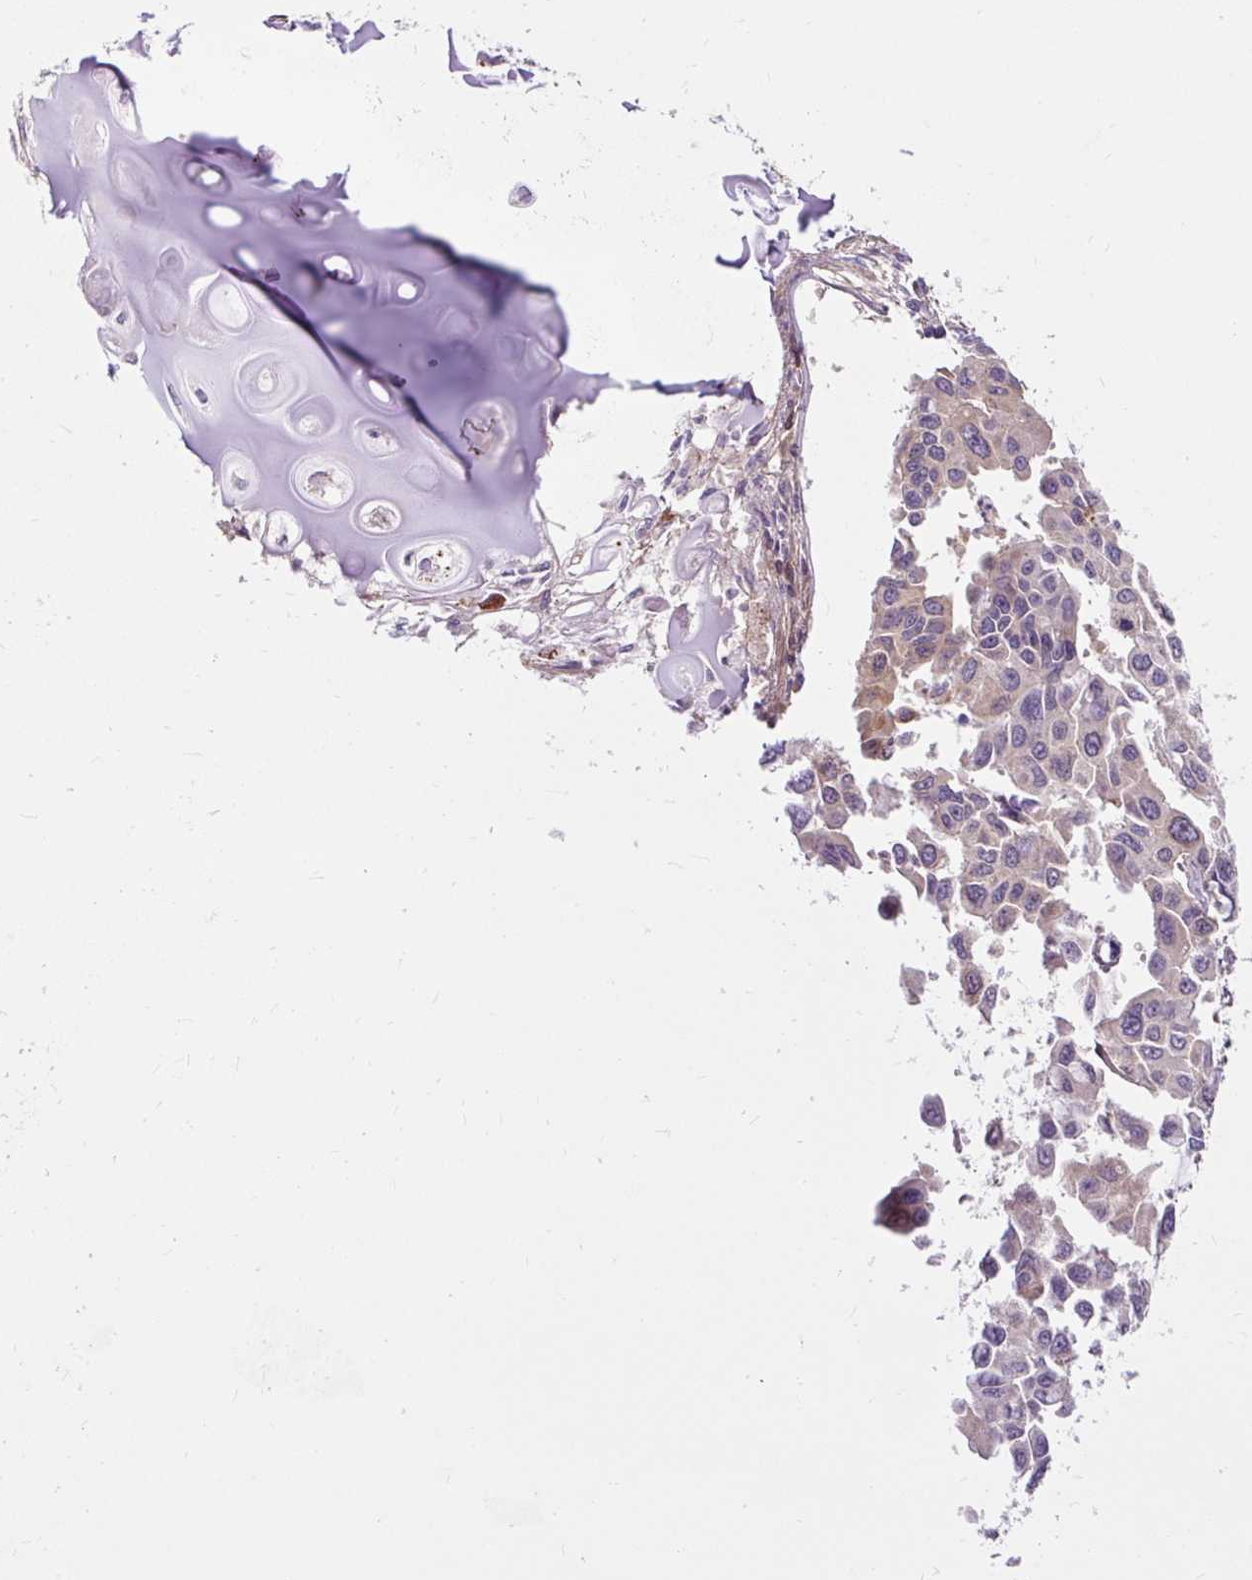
{"staining": {"intensity": "weak", "quantity": "<25%", "location": "cytoplasmic/membranous"}, "tissue": "lung cancer", "cell_type": "Tumor cells", "image_type": "cancer", "snomed": [{"axis": "morphology", "description": "Adenocarcinoma, NOS"}, {"axis": "topography", "description": "Lung"}], "caption": "The IHC photomicrograph has no significant positivity in tumor cells of lung cancer tissue.", "gene": "PCDHGB3", "patient": {"sex": "male", "age": 64}}